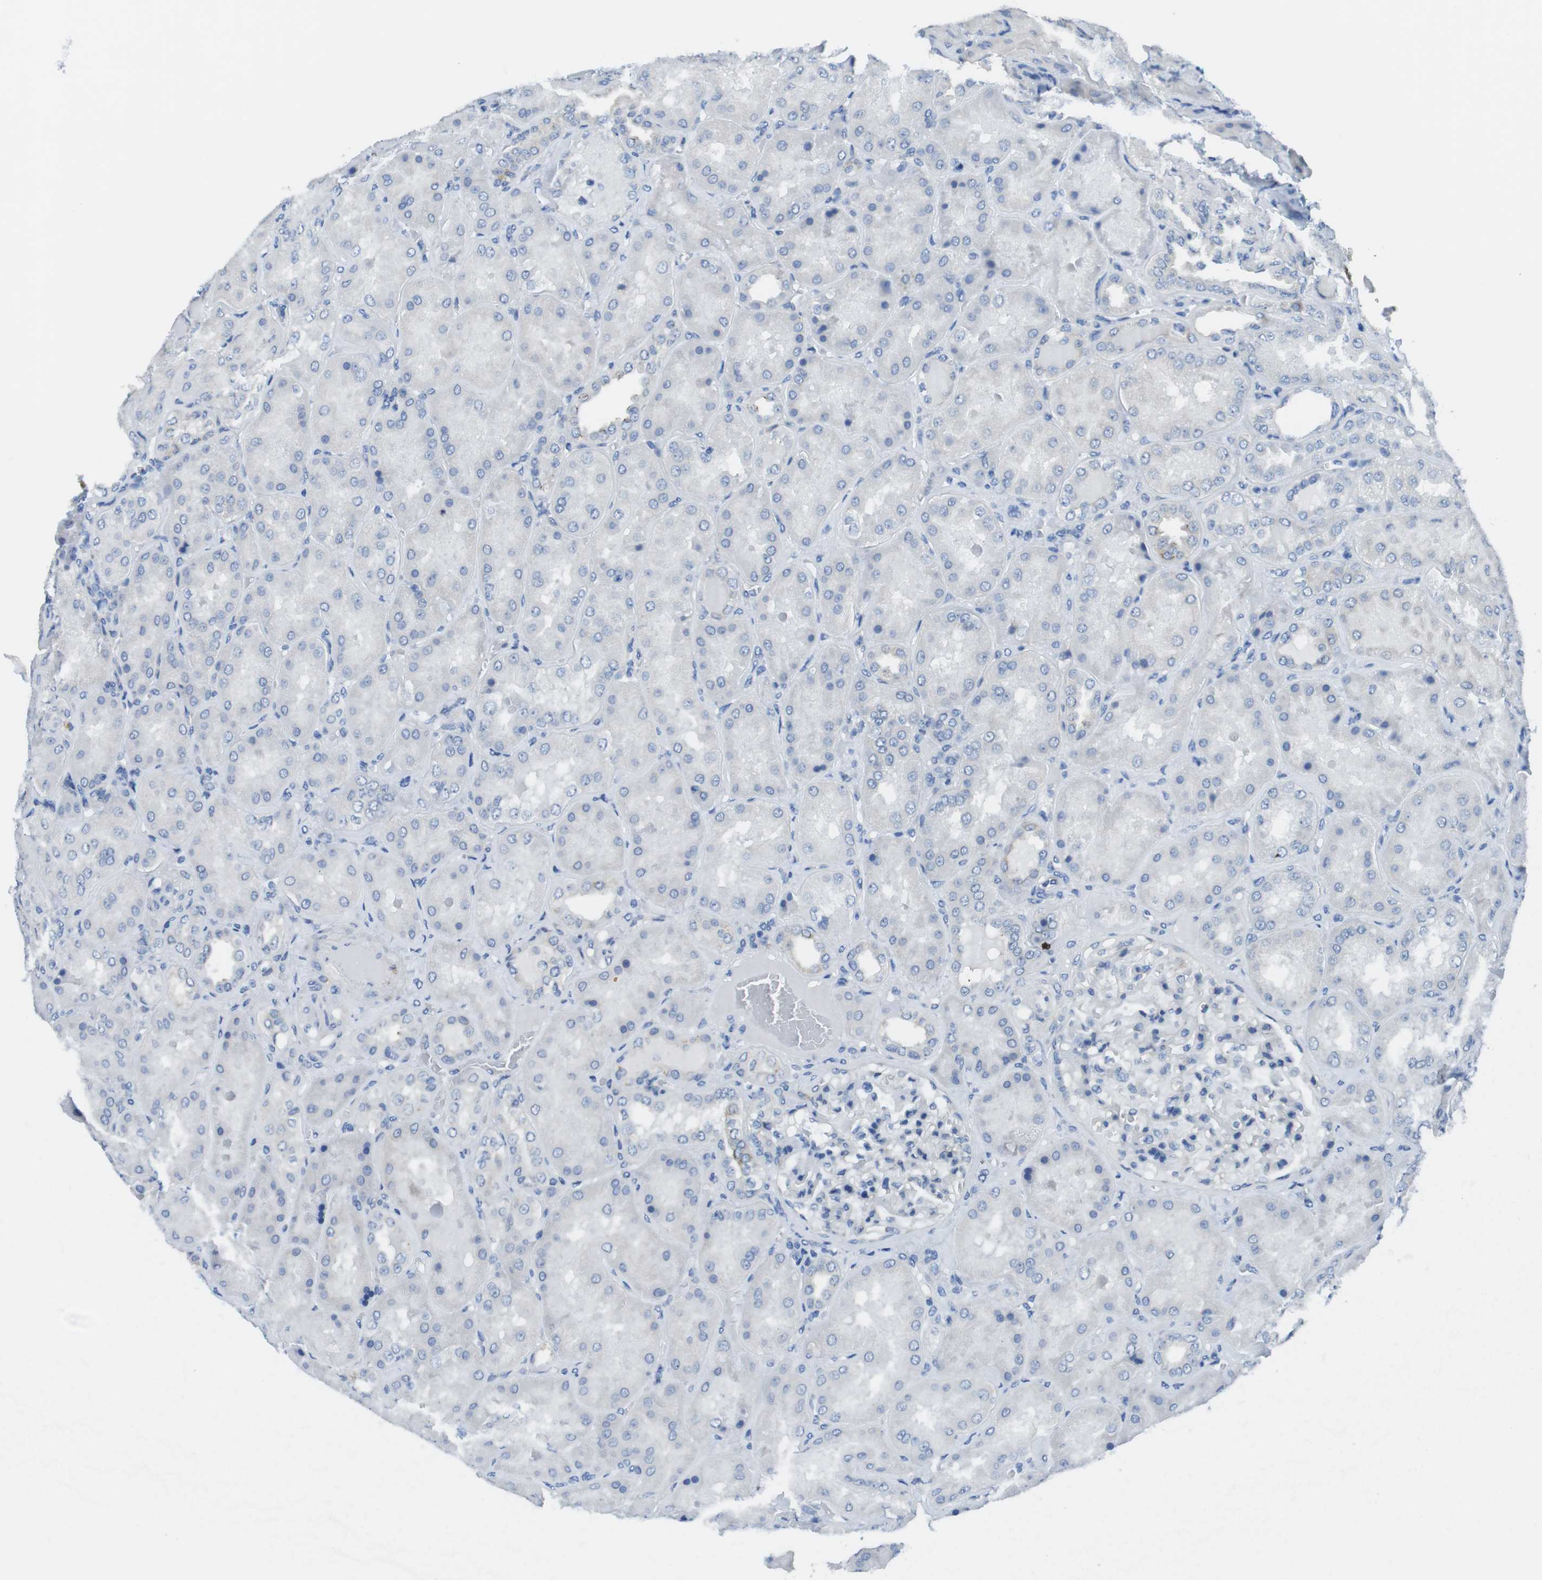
{"staining": {"intensity": "negative", "quantity": "none", "location": "none"}, "tissue": "kidney", "cell_type": "Cells in glomeruli", "image_type": "normal", "snomed": [{"axis": "morphology", "description": "Normal tissue, NOS"}, {"axis": "topography", "description": "Kidney"}], "caption": "This is a histopathology image of IHC staining of benign kidney, which shows no positivity in cells in glomeruli.", "gene": "CDH8", "patient": {"sex": "female", "age": 56}}